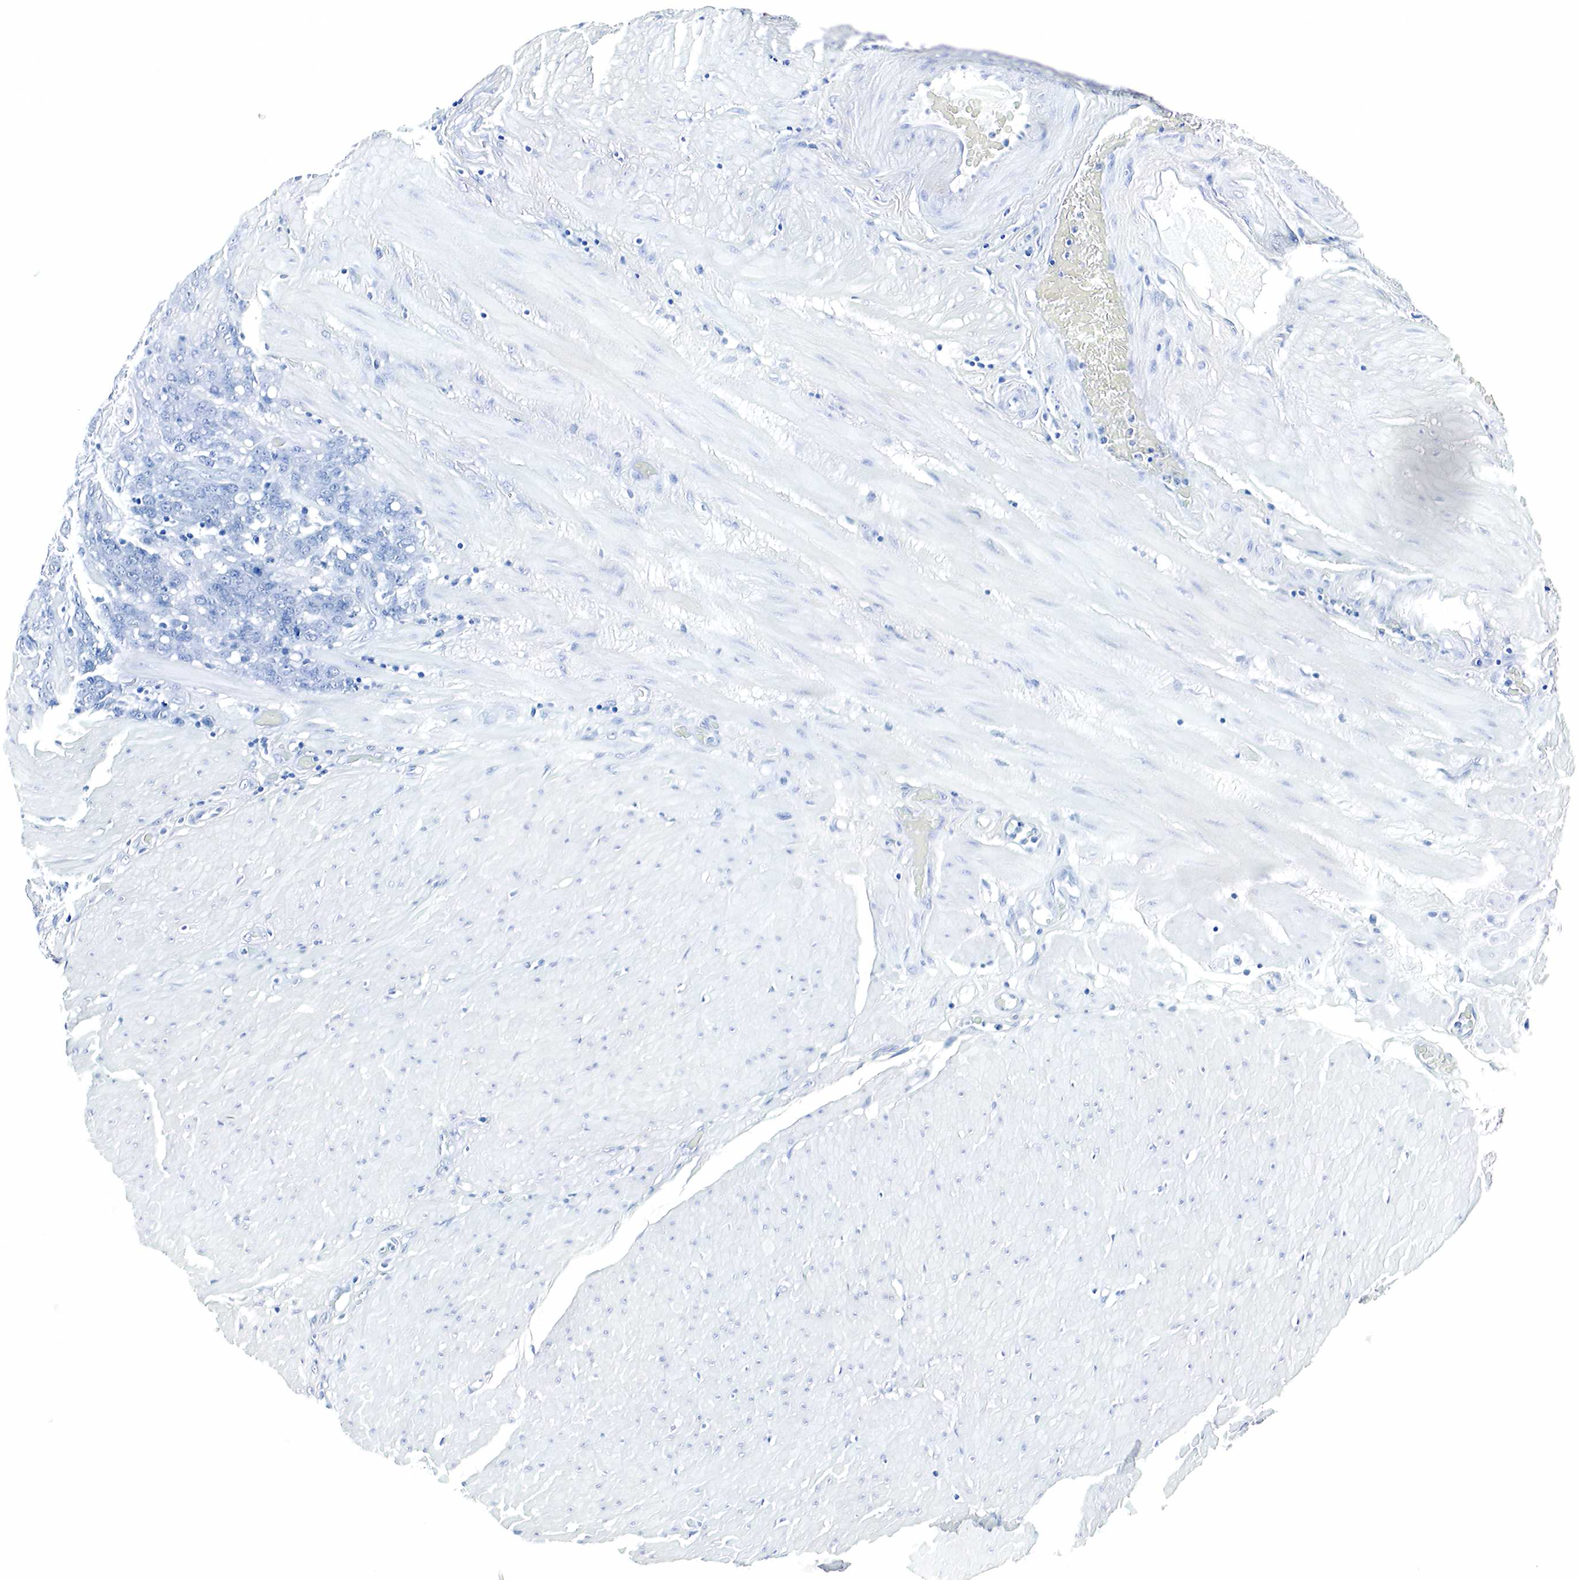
{"staining": {"intensity": "negative", "quantity": "none", "location": "none"}, "tissue": "liver cancer", "cell_type": "Tumor cells", "image_type": "cancer", "snomed": [{"axis": "morphology", "description": "Carcinoma, Hepatocellular, NOS"}, {"axis": "topography", "description": "Liver"}], "caption": "Immunohistochemical staining of human liver cancer exhibits no significant positivity in tumor cells. Nuclei are stained in blue.", "gene": "GAST", "patient": {"sex": "male", "age": 69}}